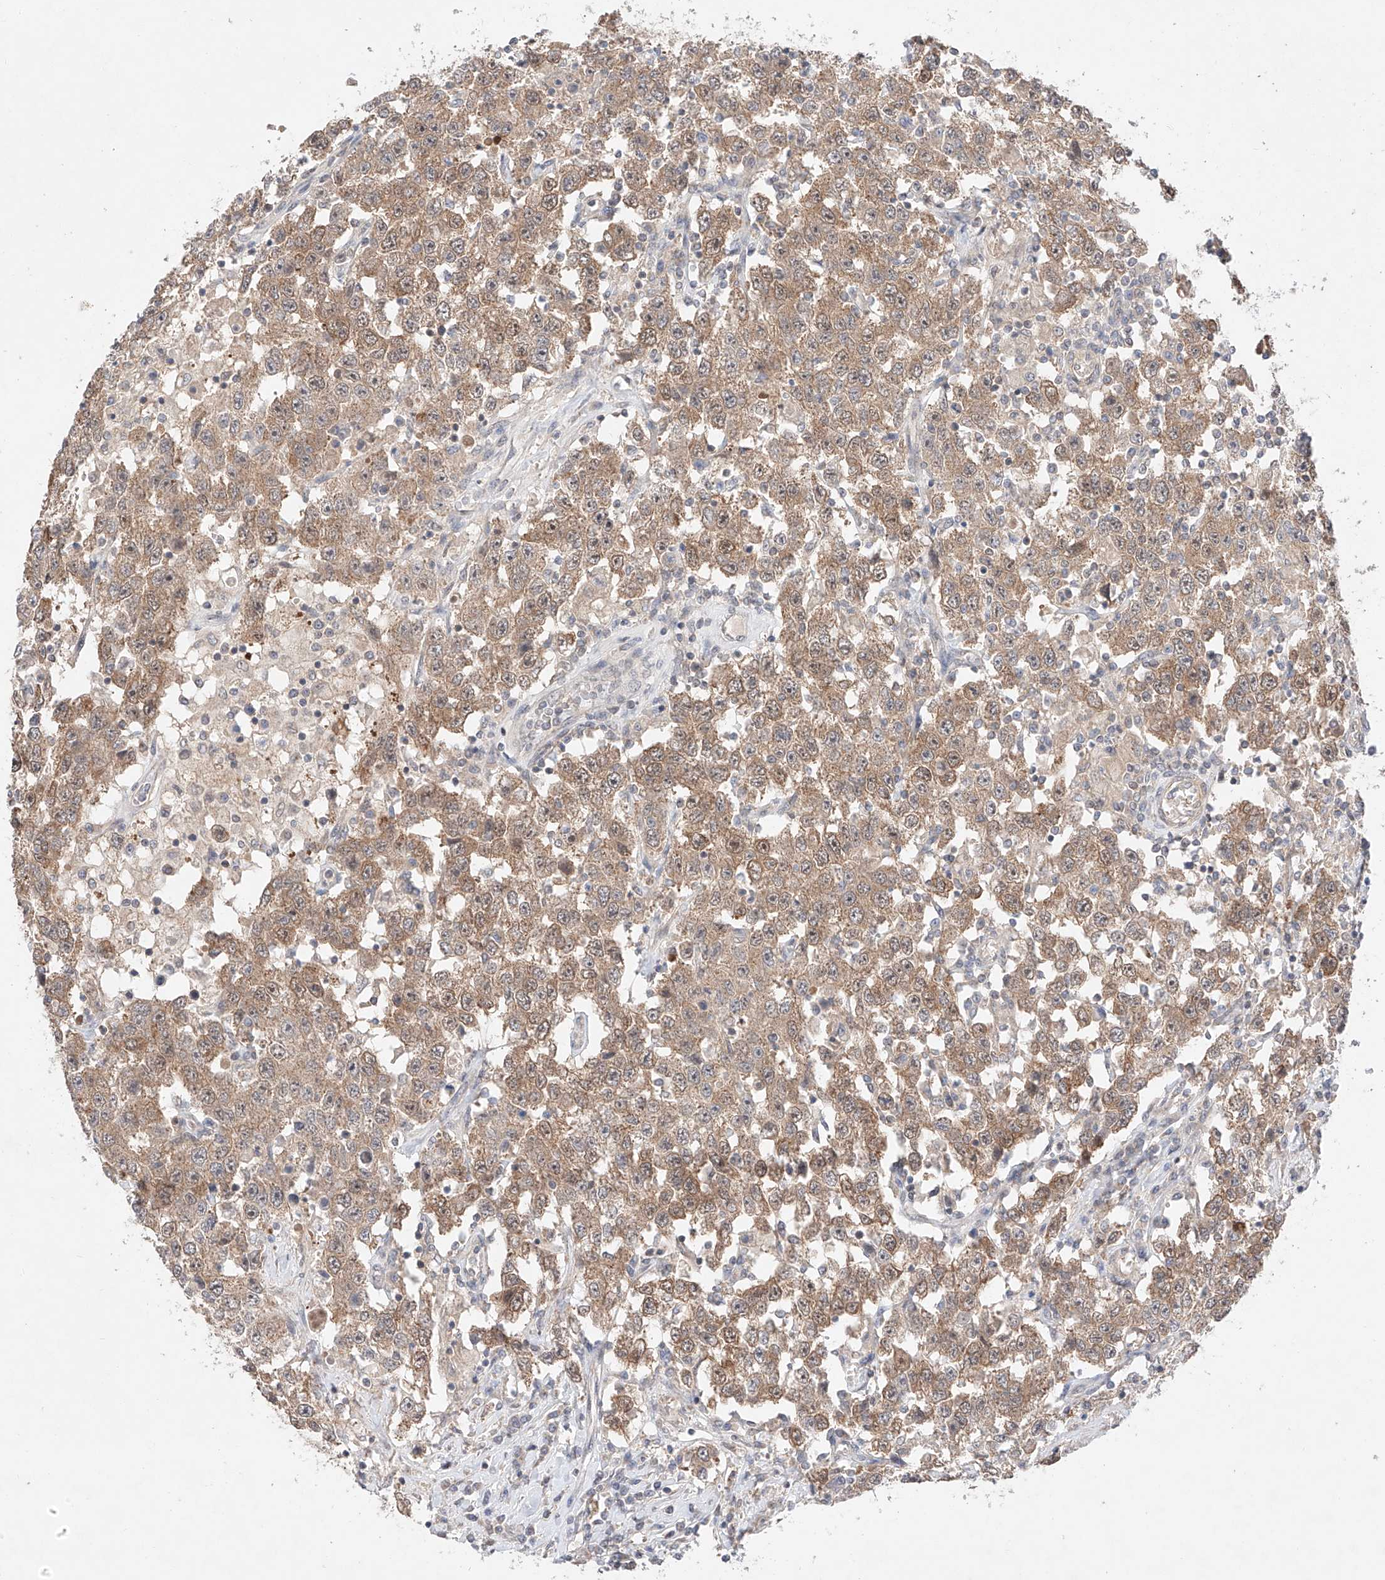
{"staining": {"intensity": "weak", "quantity": ">75%", "location": "cytoplasmic/membranous"}, "tissue": "testis cancer", "cell_type": "Tumor cells", "image_type": "cancer", "snomed": [{"axis": "morphology", "description": "Seminoma, NOS"}, {"axis": "topography", "description": "Testis"}], "caption": "Testis cancer was stained to show a protein in brown. There is low levels of weak cytoplasmic/membranous expression in approximately >75% of tumor cells. Immunohistochemistry stains the protein of interest in brown and the nuclei are stained blue.", "gene": "TSR2", "patient": {"sex": "male", "age": 41}}